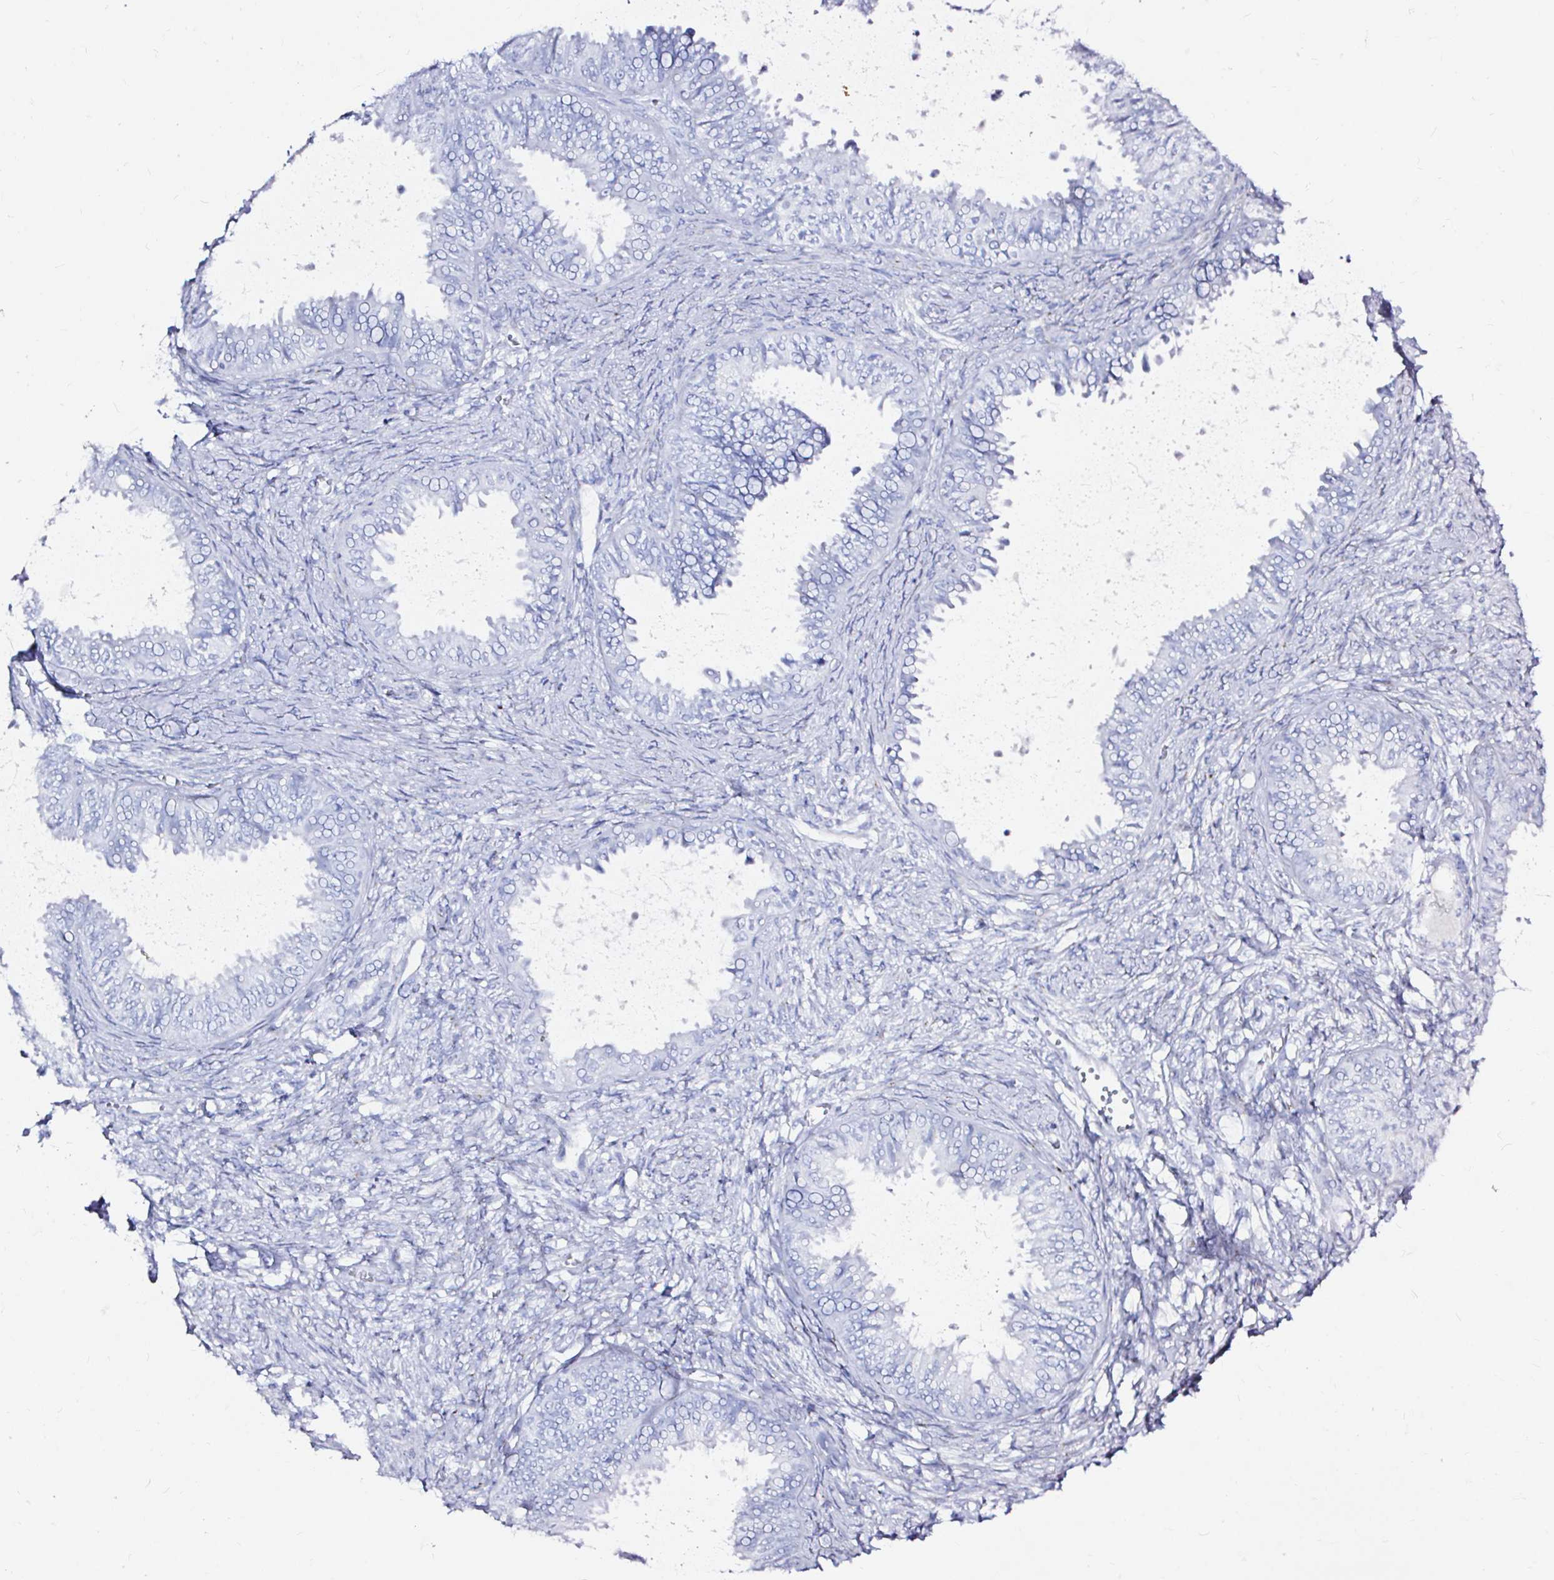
{"staining": {"intensity": "negative", "quantity": "none", "location": "none"}, "tissue": "ovarian cancer", "cell_type": "Tumor cells", "image_type": "cancer", "snomed": [{"axis": "morphology", "description": "Carcinoma, endometroid"}, {"axis": "topography", "description": "Ovary"}], "caption": "Endometroid carcinoma (ovarian) stained for a protein using IHC shows no expression tumor cells.", "gene": "ZNF432", "patient": {"sex": "female", "age": 70}}